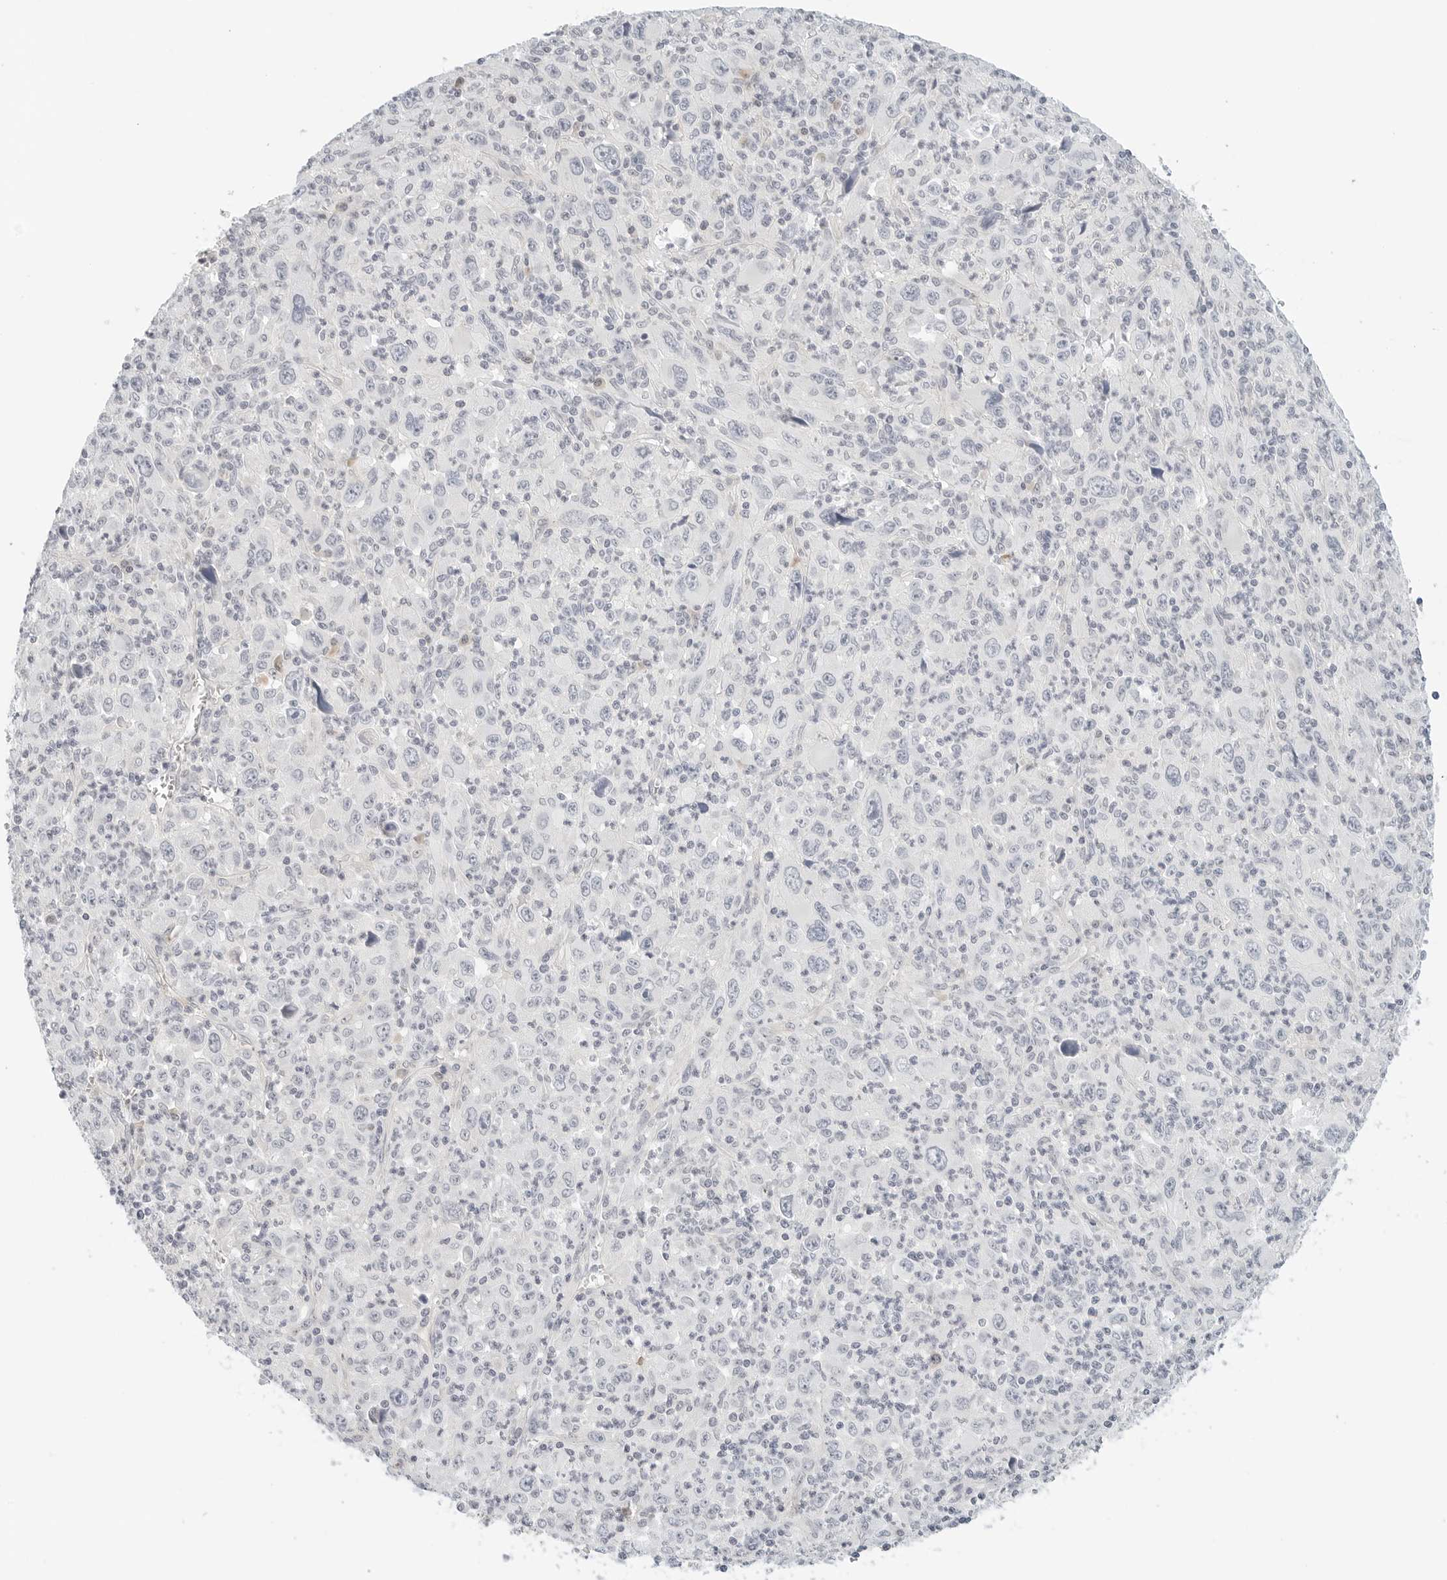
{"staining": {"intensity": "negative", "quantity": "none", "location": "none"}, "tissue": "melanoma", "cell_type": "Tumor cells", "image_type": "cancer", "snomed": [{"axis": "morphology", "description": "Malignant melanoma, Metastatic site"}, {"axis": "topography", "description": "Skin"}], "caption": "Malignant melanoma (metastatic site) was stained to show a protein in brown. There is no significant staining in tumor cells. (DAB IHC with hematoxylin counter stain).", "gene": "PKDCC", "patient": {"sex": "female", "age": 56}}